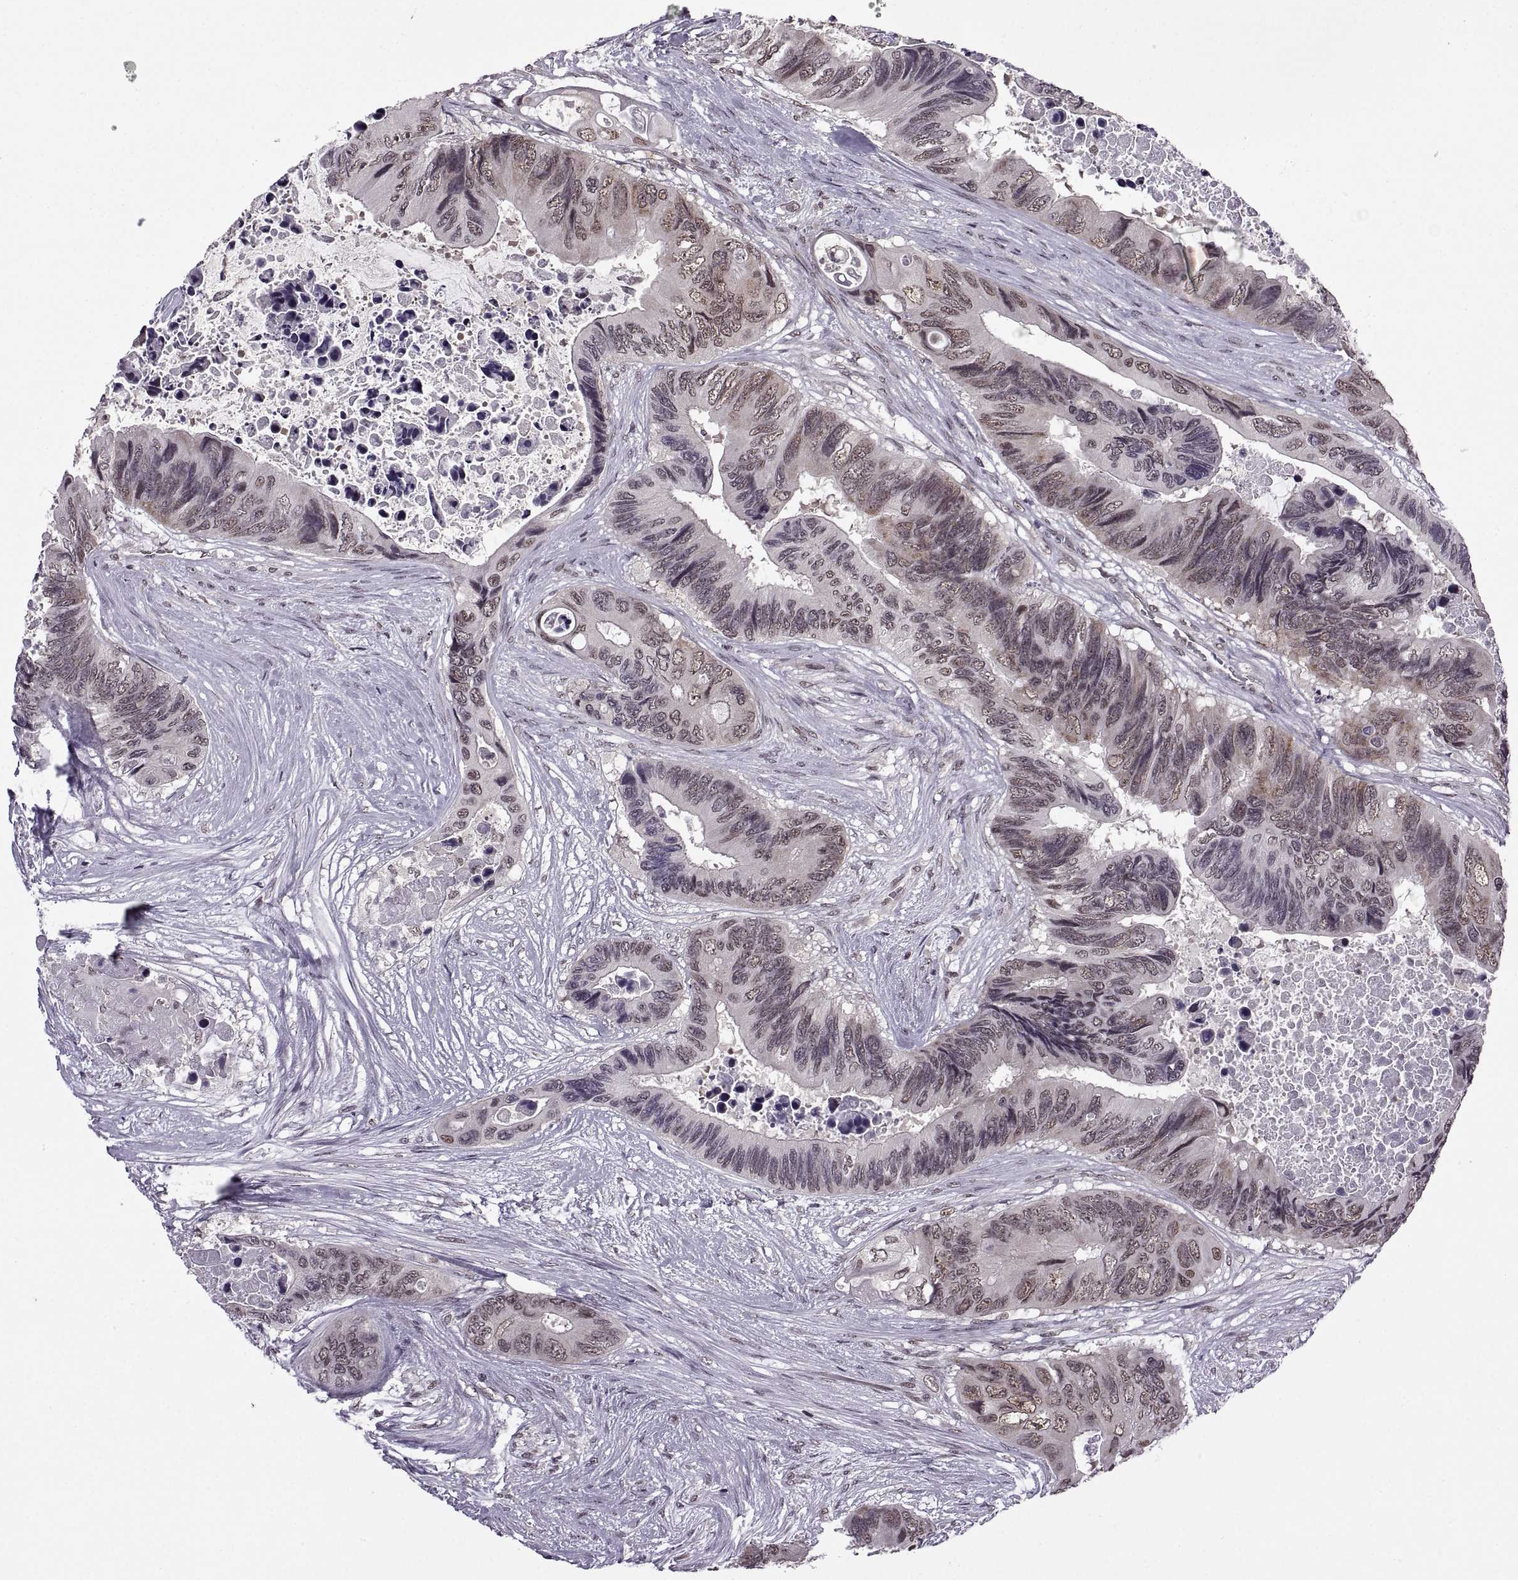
{"staining": {"intensity": "weak", "quantity": "25%-75%", "location": "nuclear"}, "tissue": "colorectal cancer", "cell_type": "Tumor cells", "image_type": "cancer", "snomed": [{"axis": "morphology", "description": "Adenocarcinoma, NOS"}, {"axis": "topography", "description": "Rectum"}], "caption": "Colorectal adenocarcinoma stained with immunohistochemistry exhibits weak nuclear positivity in about 25%-75% of tumor cells.", "gene": "INTS3", "patient": {"sex": "male", "age": 63}}